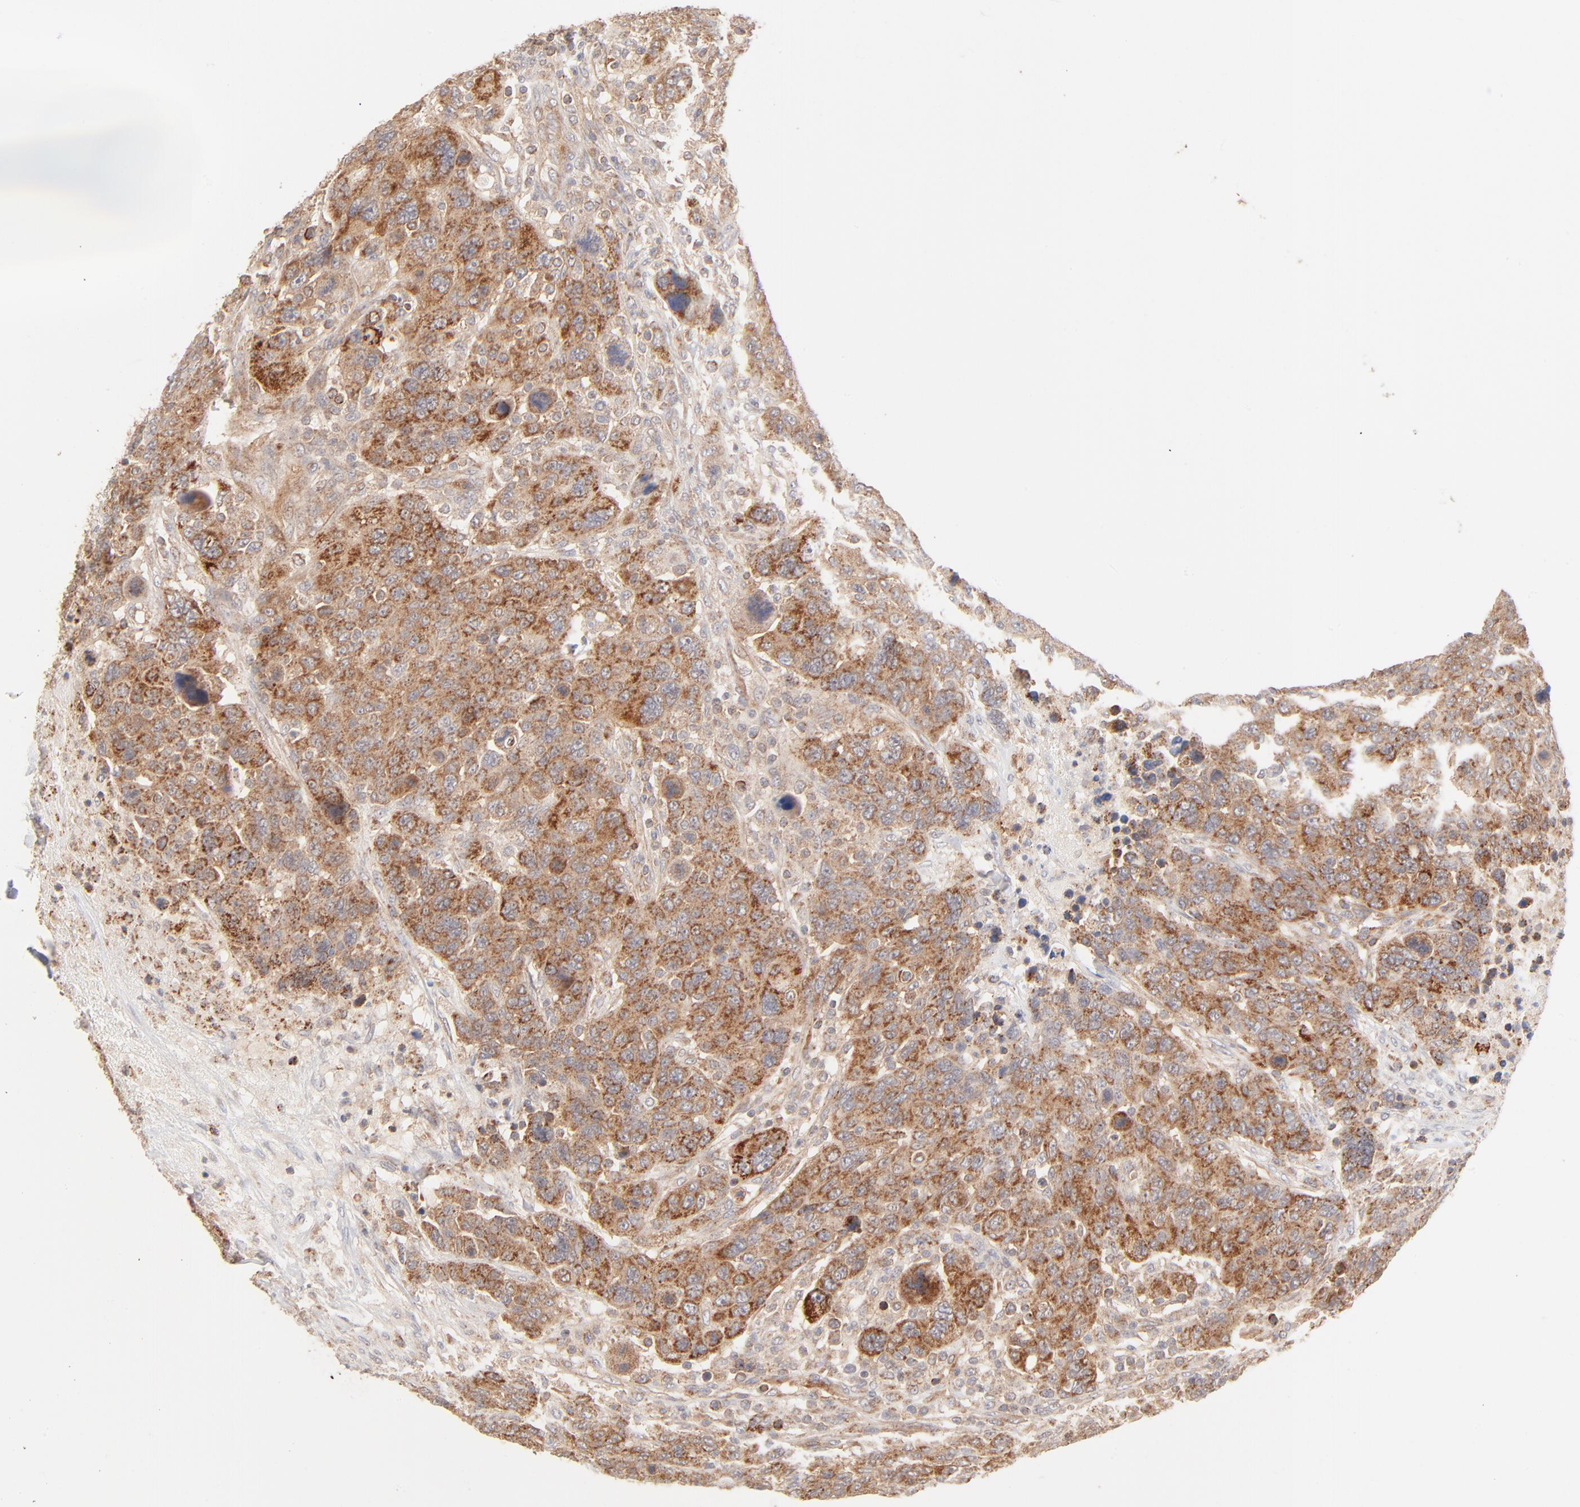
{"staining": {"intensity": "moderate", "quantity": ">75%", "location": "cytoplasmic/membranous"}, "tissue": "breast cancer", "cell_type": "Tumor cells", "image_type": "cancer", "snomed": [{"axis": "morphology", "description": "Duct carcinoma"}, {"axis": "topography", "description": "Breast"}], "caption": "Protein staining exhibits moderate cytoplasmic/membranous staining in about >75% of tumor cells in breast intraductal carcinoma.", "gene": "CSPG4", "patient": {"sex": "female", "age": 37}}